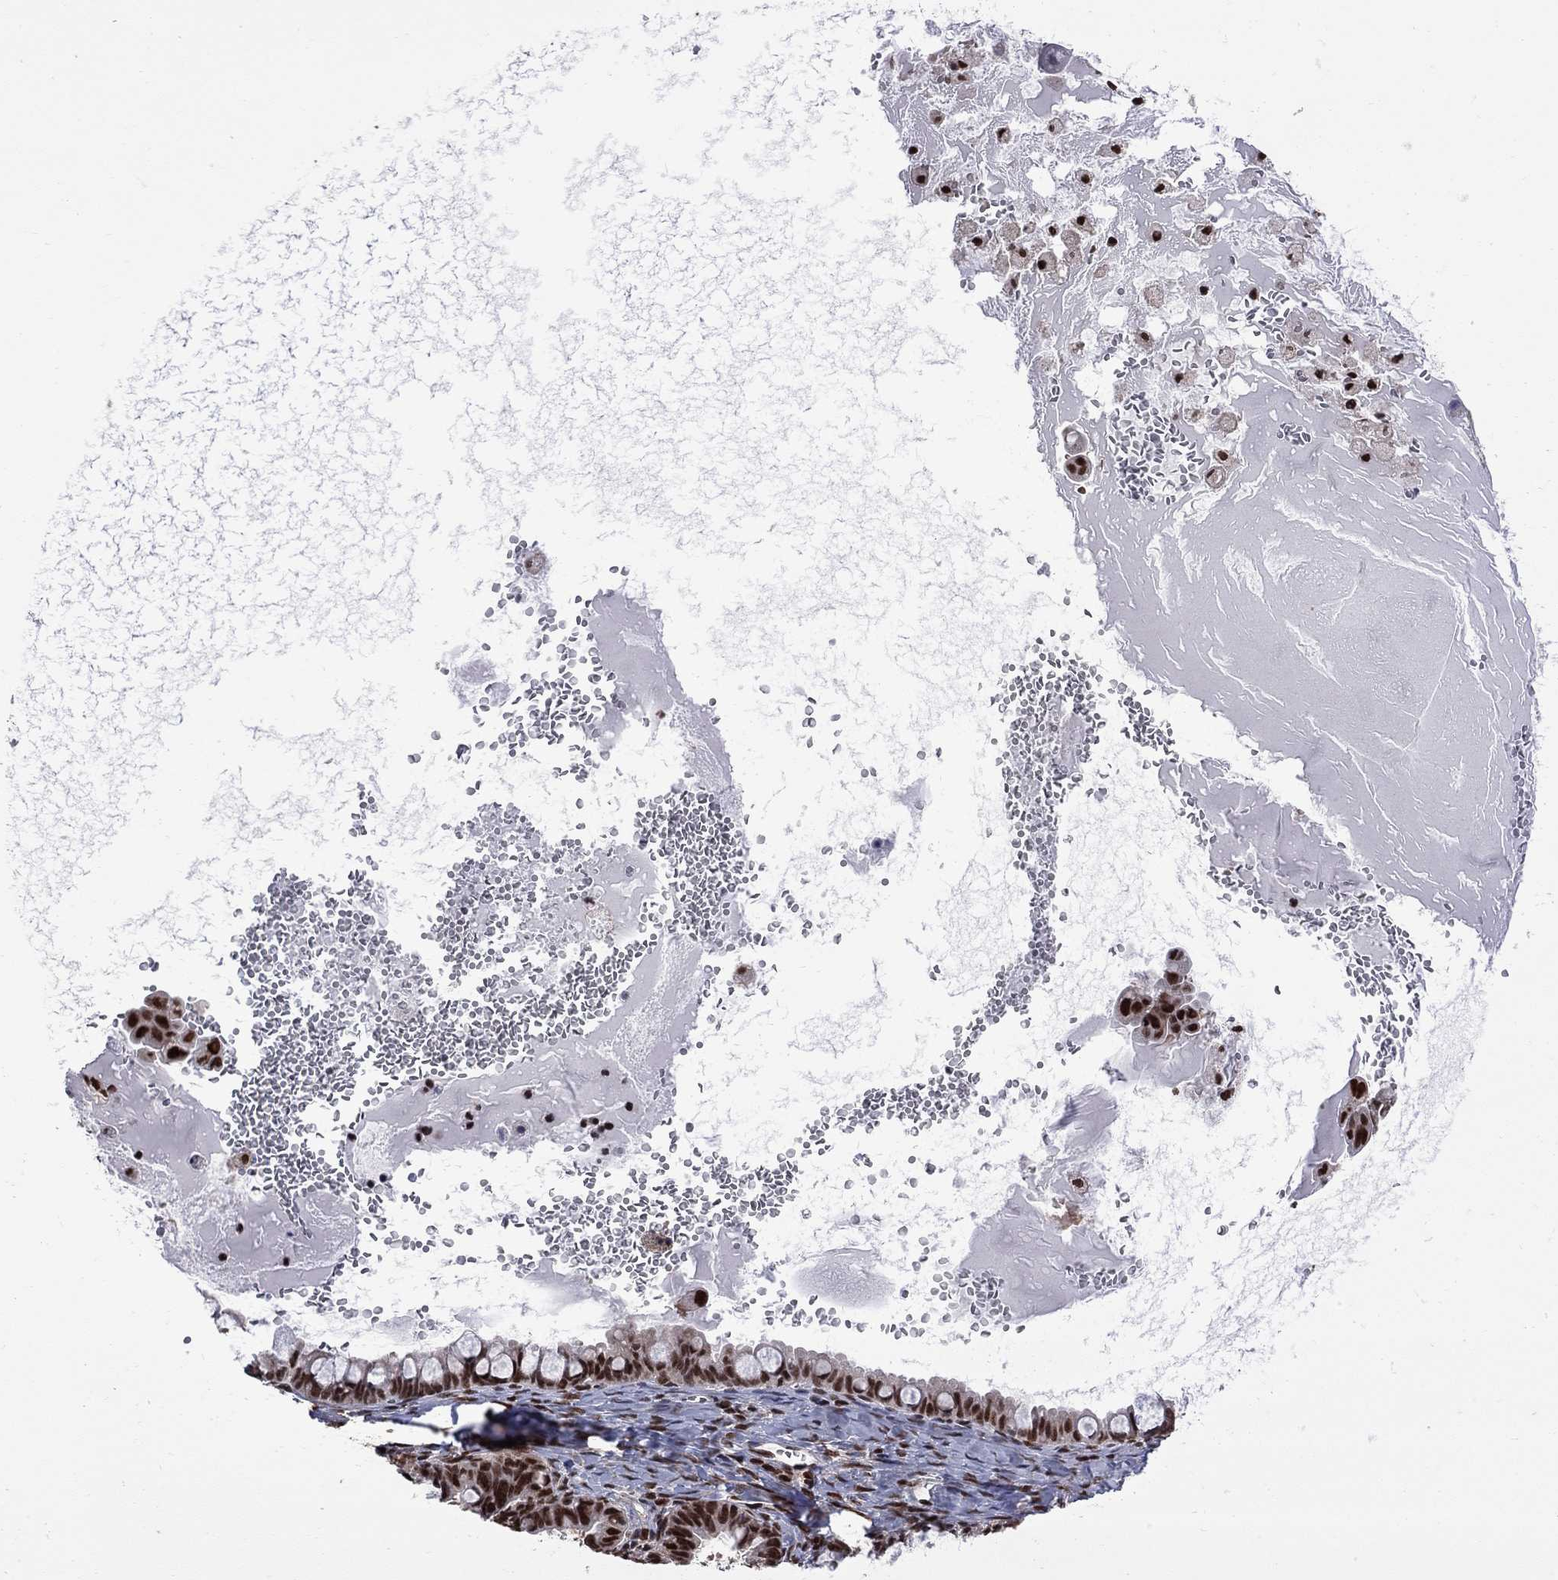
{"staining": {"intensity": "strong", "quantity": ">75%", "location": "nuclear"}, "tissue": "ovarian cancer", "cell_type": "Tumor cells", "image_type": "cancer", "snomed": [{"axis": "morphology", "description": "Cystadenocarcinoma, mucinous, NOS"}, {"axis": "topography", "description": "Ovary"}], "caption": "DAB (3,3'-diaminobenzidine) immunohistochemical staining of human ovarian mucinous cystadenocarcinoma reveals strong nuclear protein positivity in about >75% of tumor cells. Nuclei are stained in blue.", "gene": "MED25", "patient": {"sex": "female", "age": 63}}